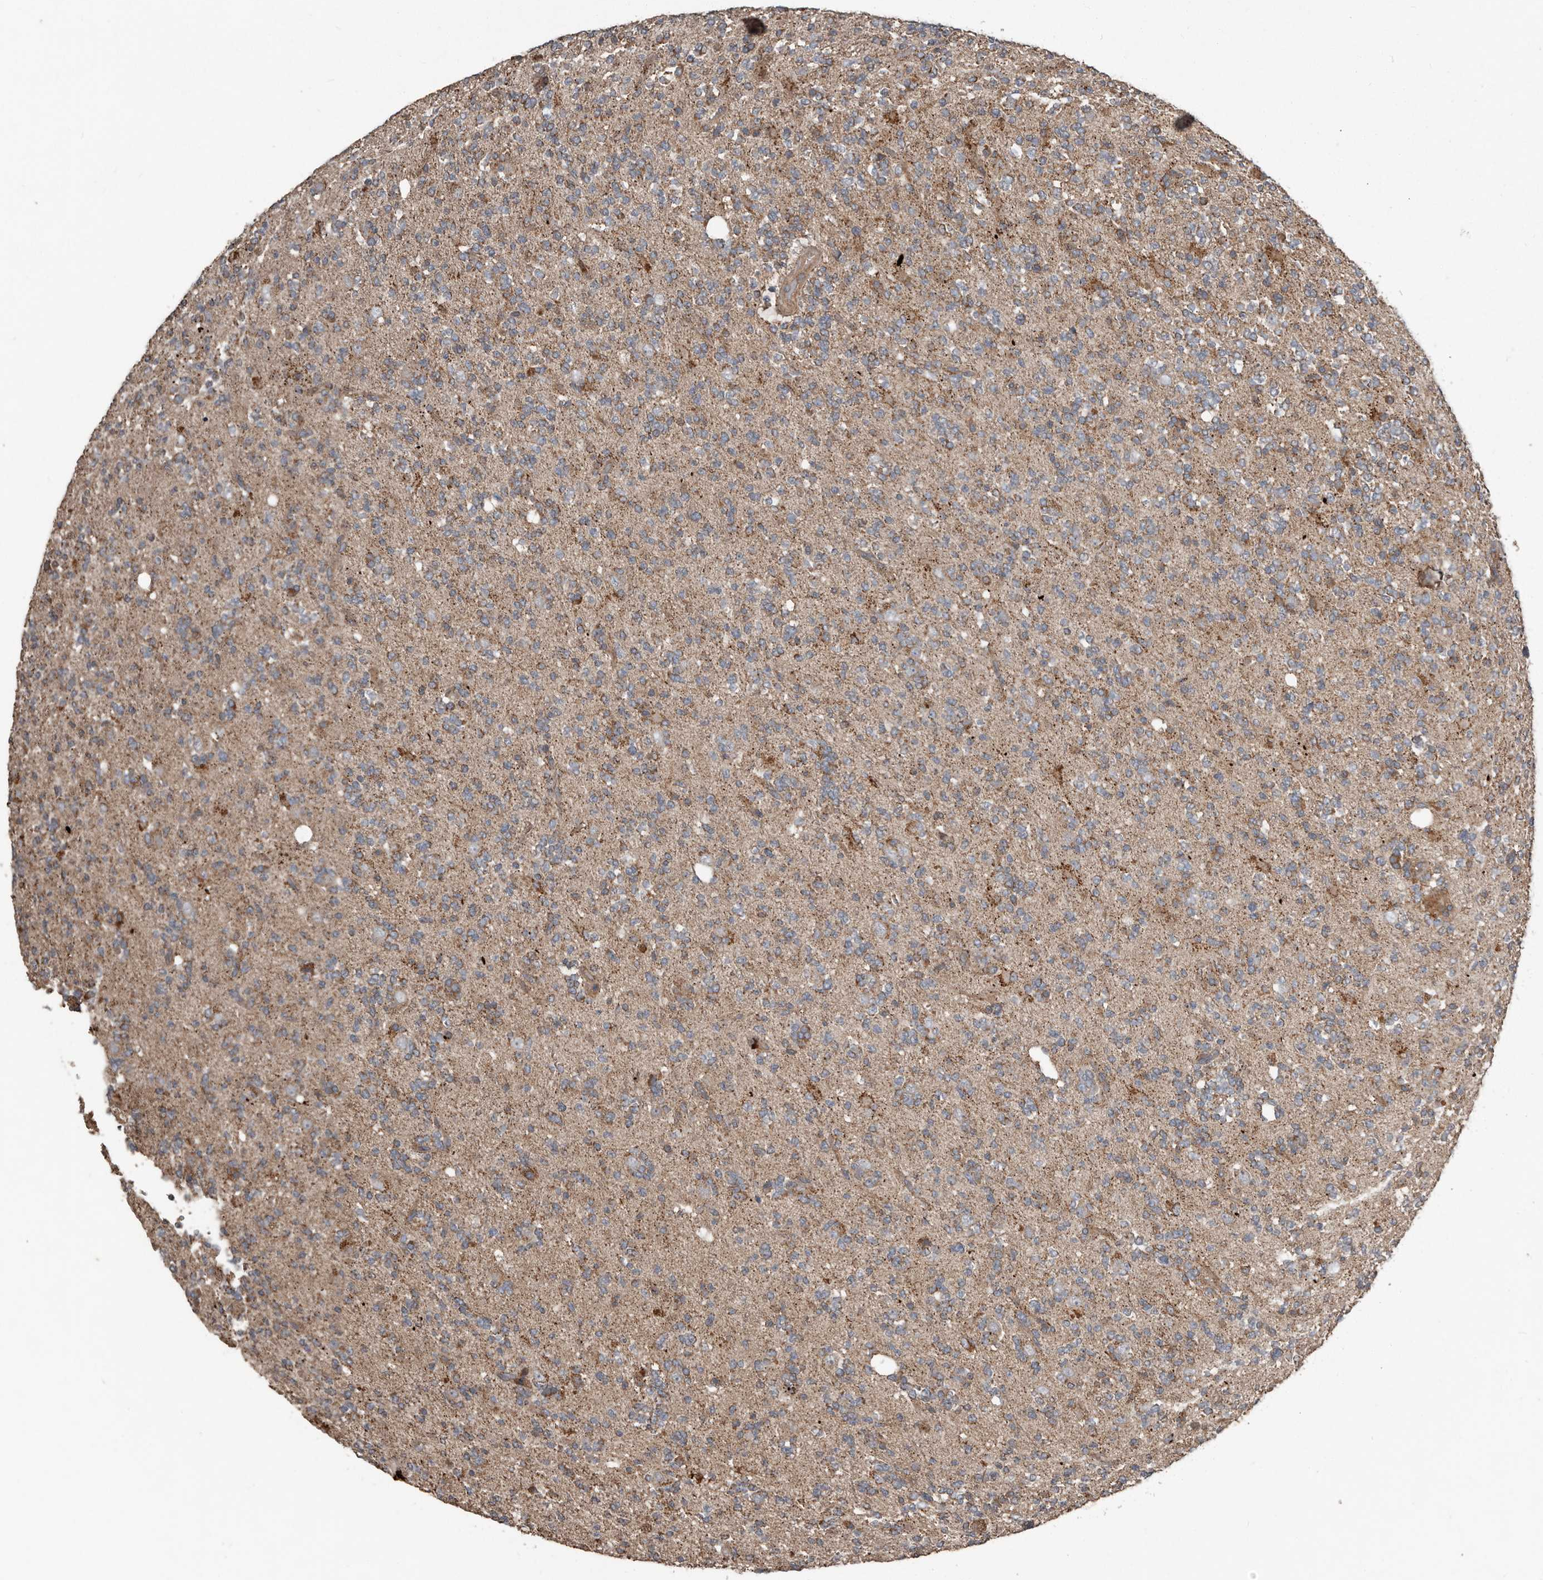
{"staining": {"intensity": "weak", "quantity": "<25%", "location": "cytoplasmic/membranous"}, "tissue": "glioma", "cell_type": "Tumor cells", "image_type": "cancer", "snomed": [{"axis": "morphology", "description": "Glioma, malignant, High grade"}, {"axis": "topography", "description": "Brain"}], "caption": "DAB immunohistochemical staining of glioma shows no significant expression in tumor cells.", "gene": "FBXO31", "patient": {"sex": "female", "age": 62}}